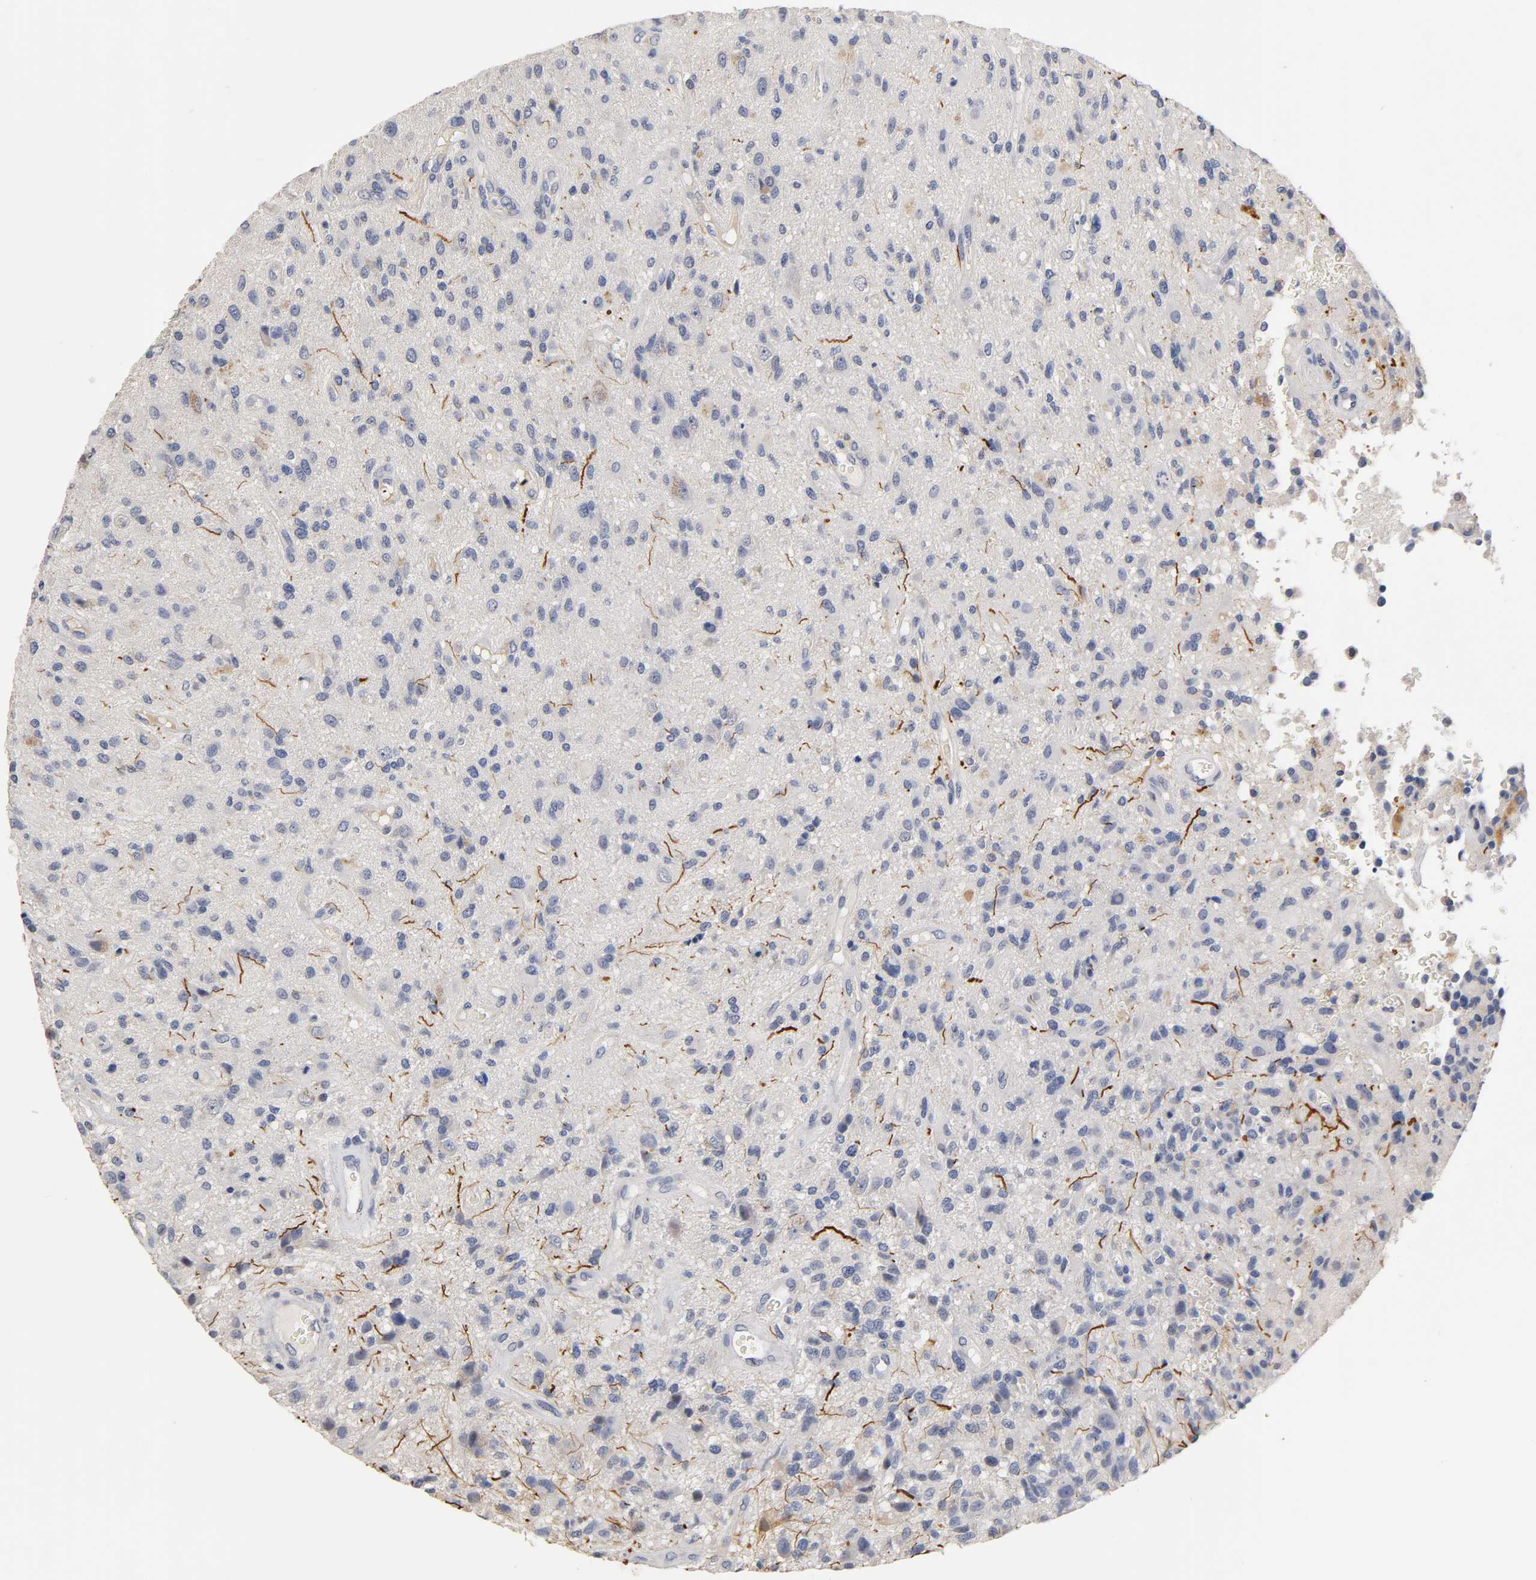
{"staining": {"intensity": "negative", "quantity": "none", "location": "none"}, "tissue": "glioma", "cell_type": "Tumor cells", "image_type": "cancer", "snomed": [{"axis": "morphology", "description": "Normal tissue, NOS"}, {"axis": "morphology", "description": "Glioma, malignant, High grade"}, {"axis": "topography", "description": "Cerebral cortex"}], "caption": "DAB (3,3'-diaminobenzidine) immunohistochemical staining of glioma demonstrates no significant staining in tumor cells.", "gene": "OVOL1", "patient": {"sex": "male", "age": 75}}